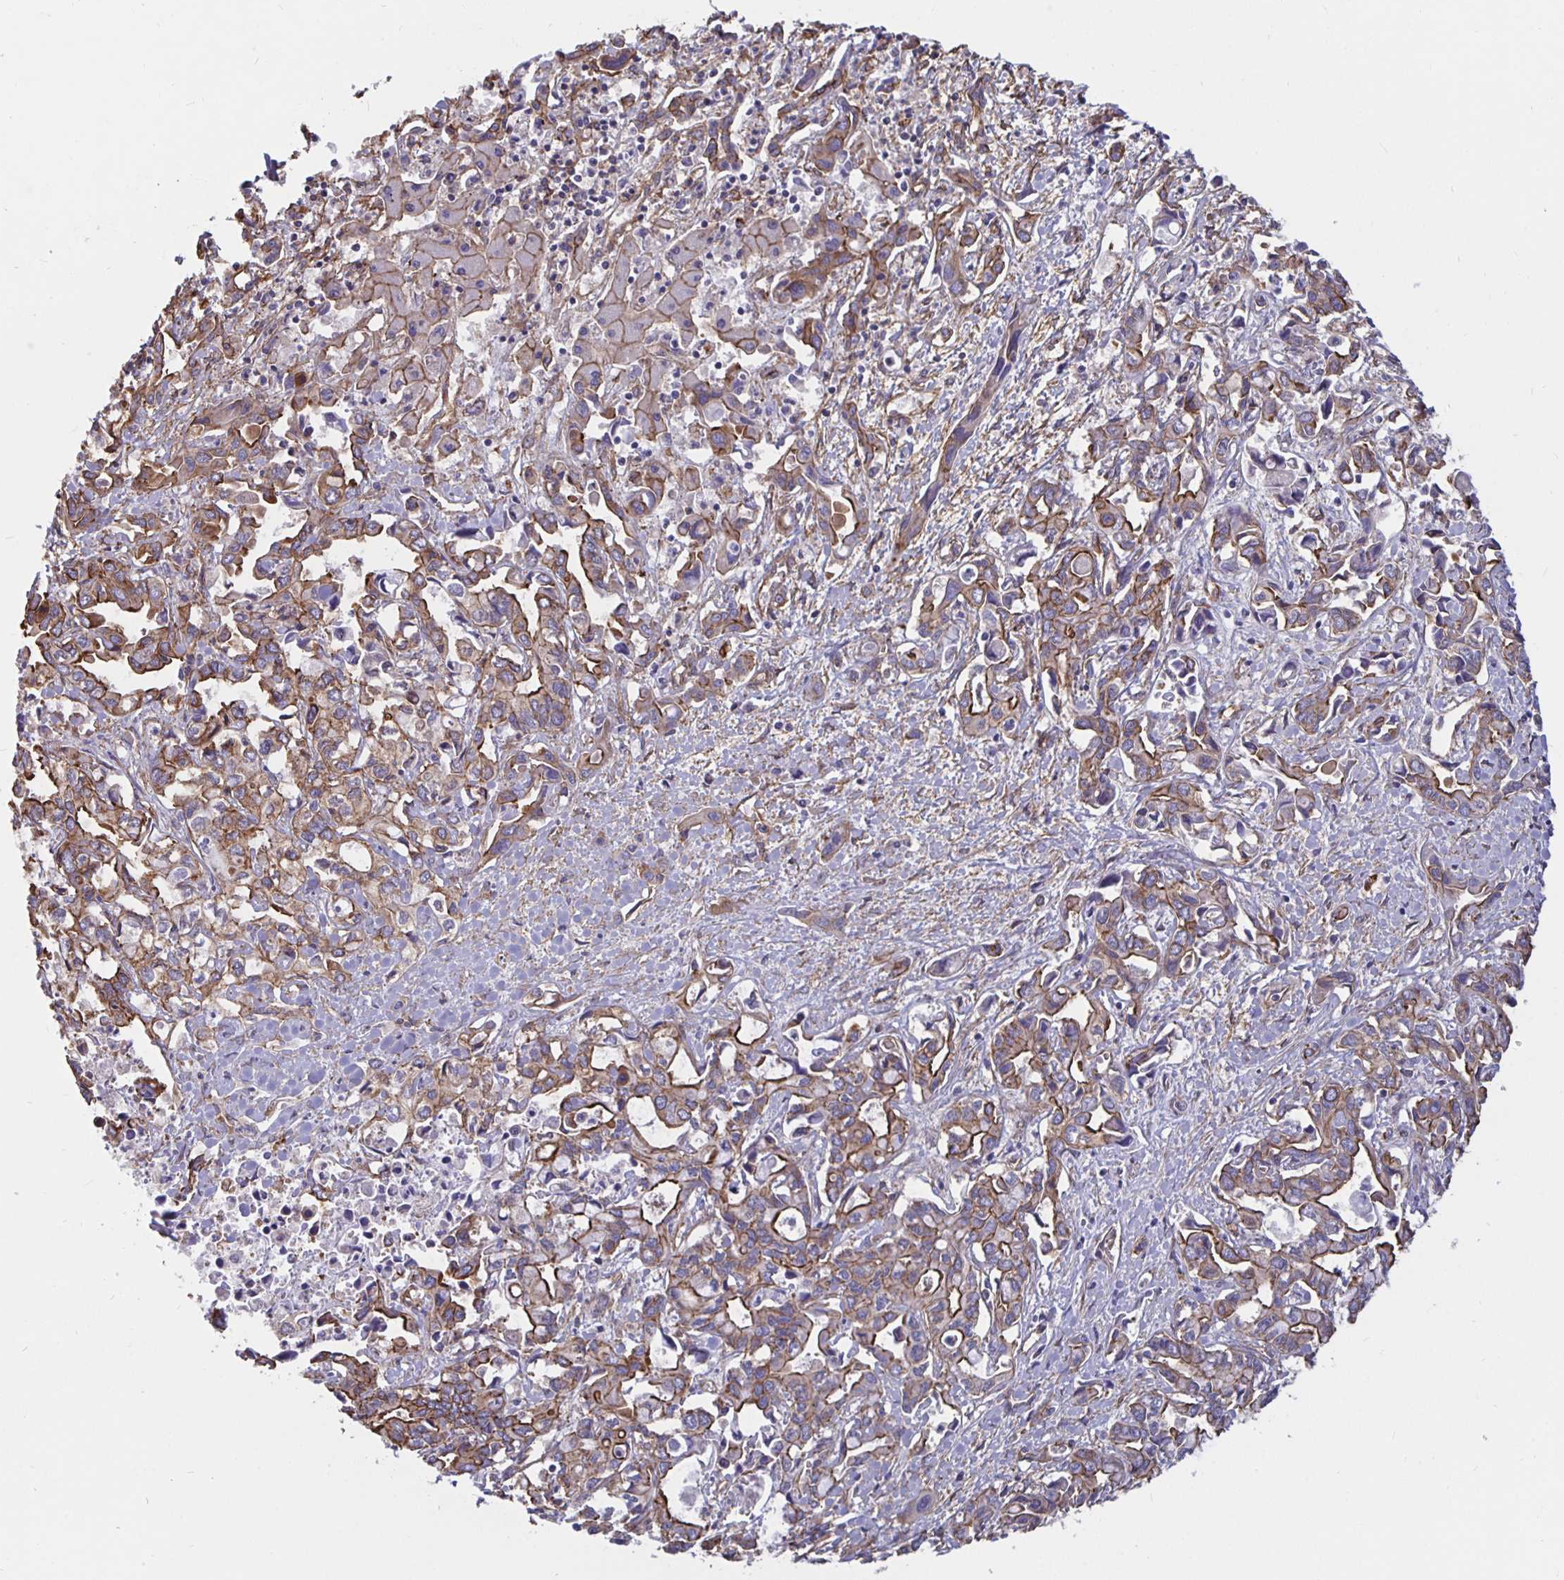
{"staining": {"intensity": "moderate", "quantity": "25%-75%", "location": "cytoplasmic/membranous"}, "tissue": "liver cancer", "cell_type": "Tumor cells", "image_type": "cancer", "snomed": [{"axis": "morphology", "description": "Cholangiocarcinoma"}, {"axis": "topography", "description": "Liver"}], "caption": "Brown immunohistochemical staining in human liver cancer (cholangiocarcinoma) shows moderate cytoplasmic/membranous positivity in about 25%-75% of tumor cells. Using DAB (brown) and hematoxylin (blue) stains, captured at high magnification using brightfield microscopy.", "gene": "ARHGEF39", "patient": {"sex": "female", "age": 64}}